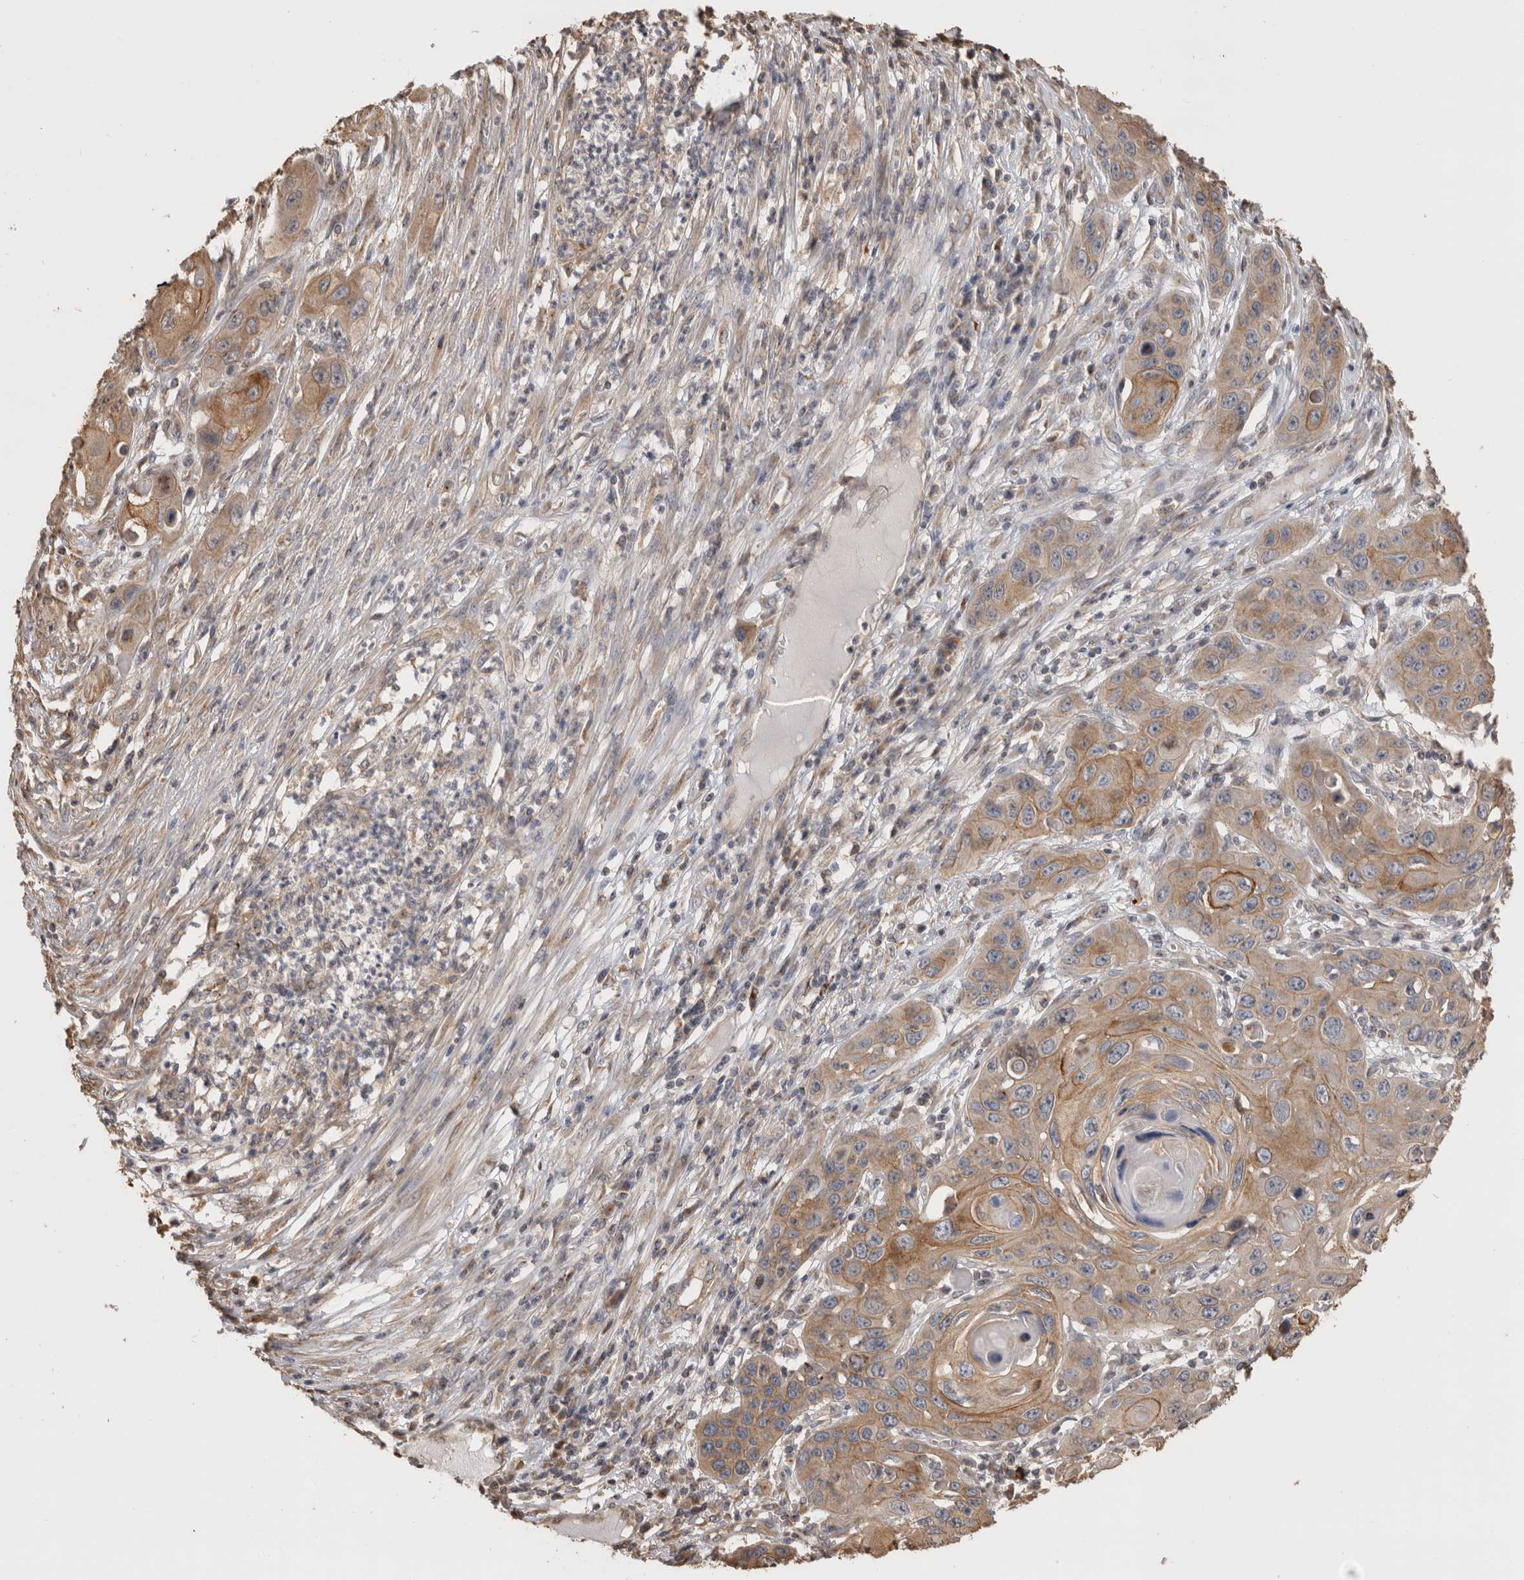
{"staining": {"intensity": "moderate", "quantity": ">75%", "location": "cytoplasmic/membranous"}, "tissue": "skin cancer", "cell_type": "Tumor cells", "image_type": "cancer", "snomed": [{"axis": "morphology", "description": "Squamous cell carcinoma, NOS"}, {"axis": "topography", "description": "Skin"}], "caption": "Protein staining shows moderate cytoplasmic/membranous positivity in about >75% of tumor cells in skin cancer. Immunohistochemistry stains the protein of interest in brown and the nuclei are stained blue.", "gene": "CLIP1", "patient": {"sex": "male", "age": 55}}